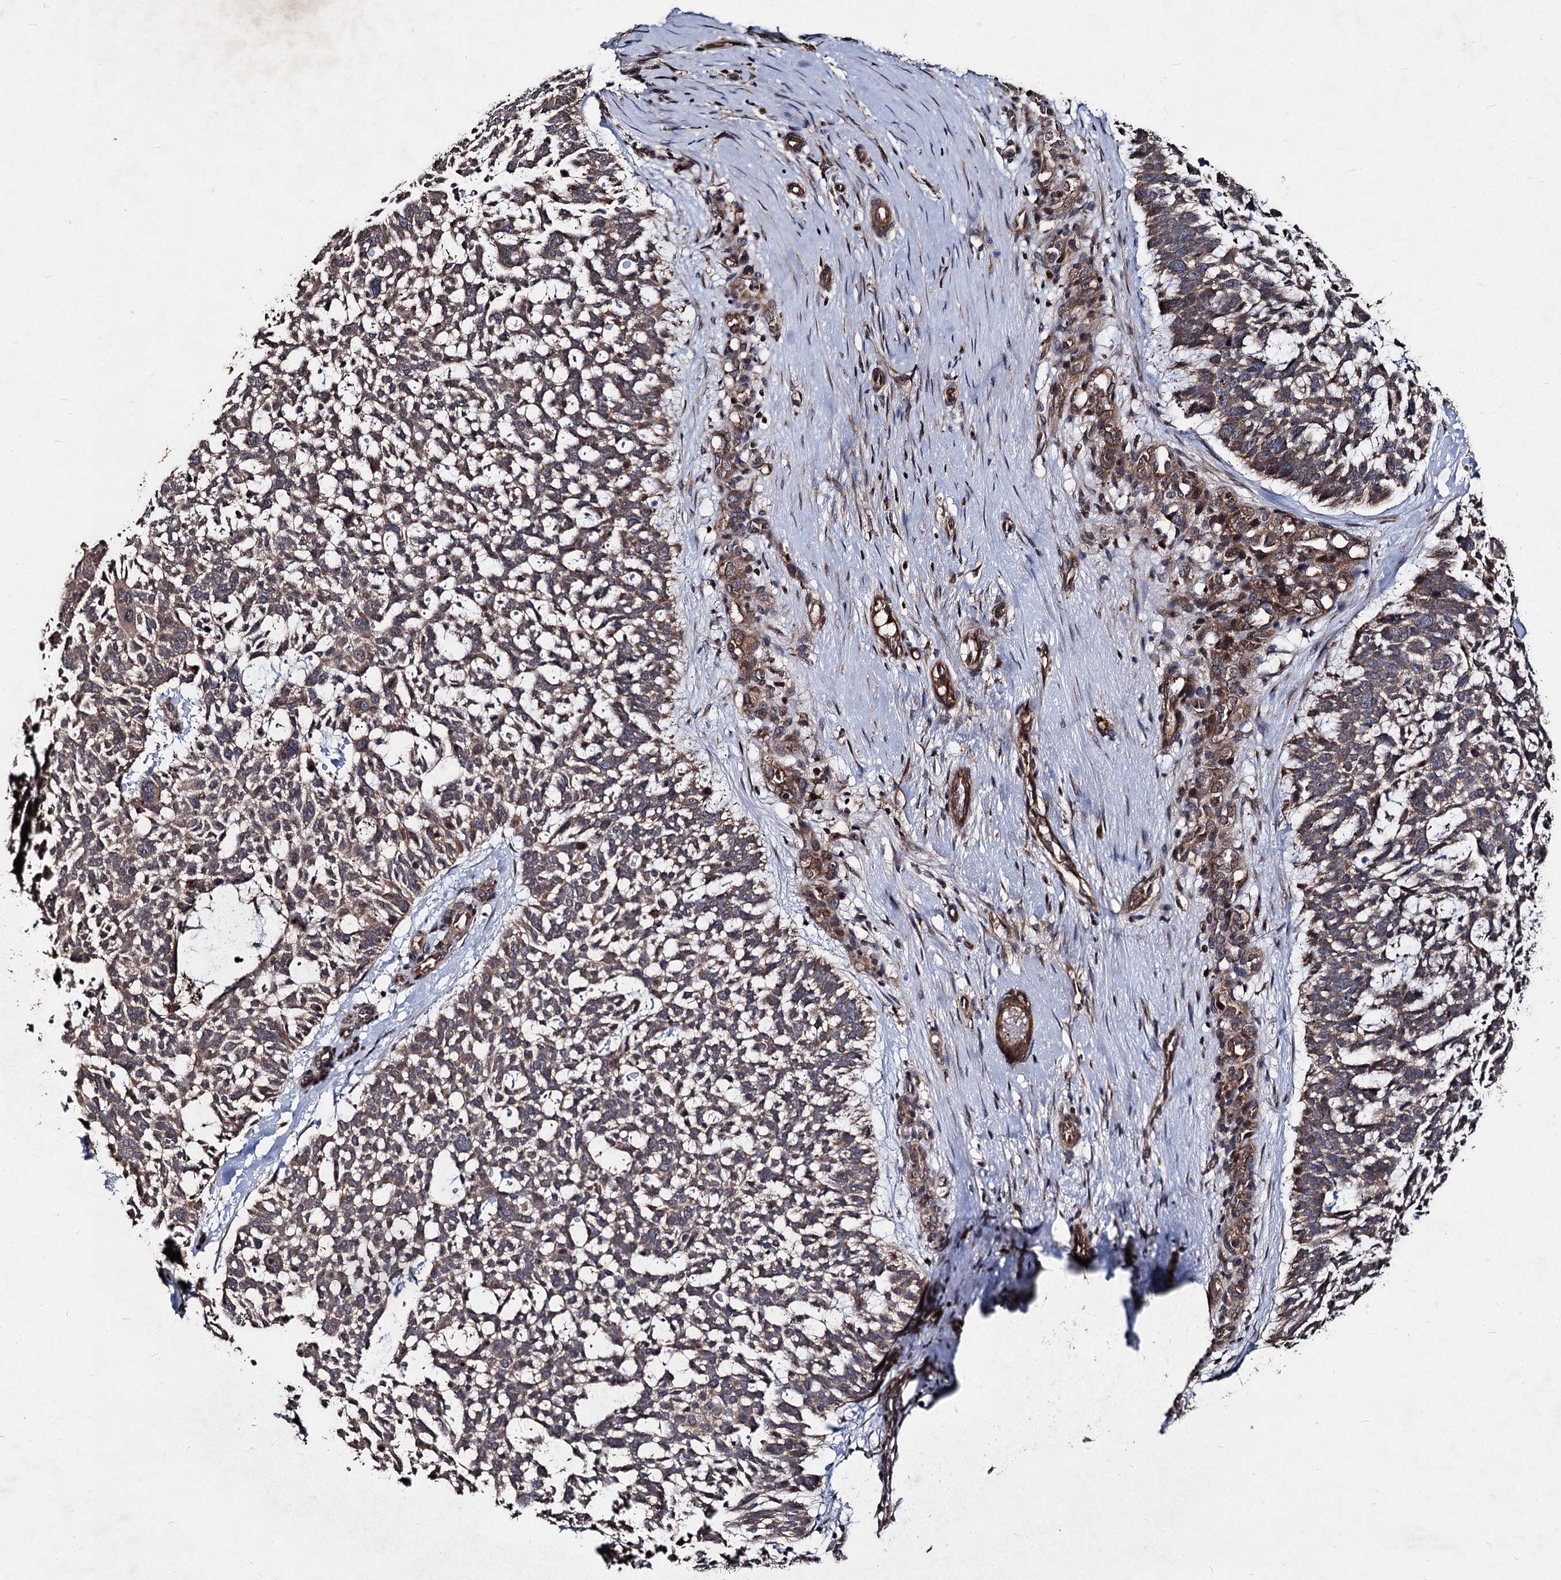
{"staining": {"intensity": "moderate", "quantity": ">75%", "location": "cytoplasmic/membranous"}, "tissue": "skin cancer", "cell_type": "Tumor cells", "image_type": "cancer", "snomed": [{"axis": "morphology", "description": "Basal cell carcinoma"}, {"axis": "topography", "description": "Skin"}], "caption": "This image shows immunohistochemistry (IHC) staining of human skin cancer, with medium moderate cytoplasmic/membranous expression in approximately >75% of tumor cells.", "gene": "BCL2L2", "patient": {"sex": "male", "age": 88}}